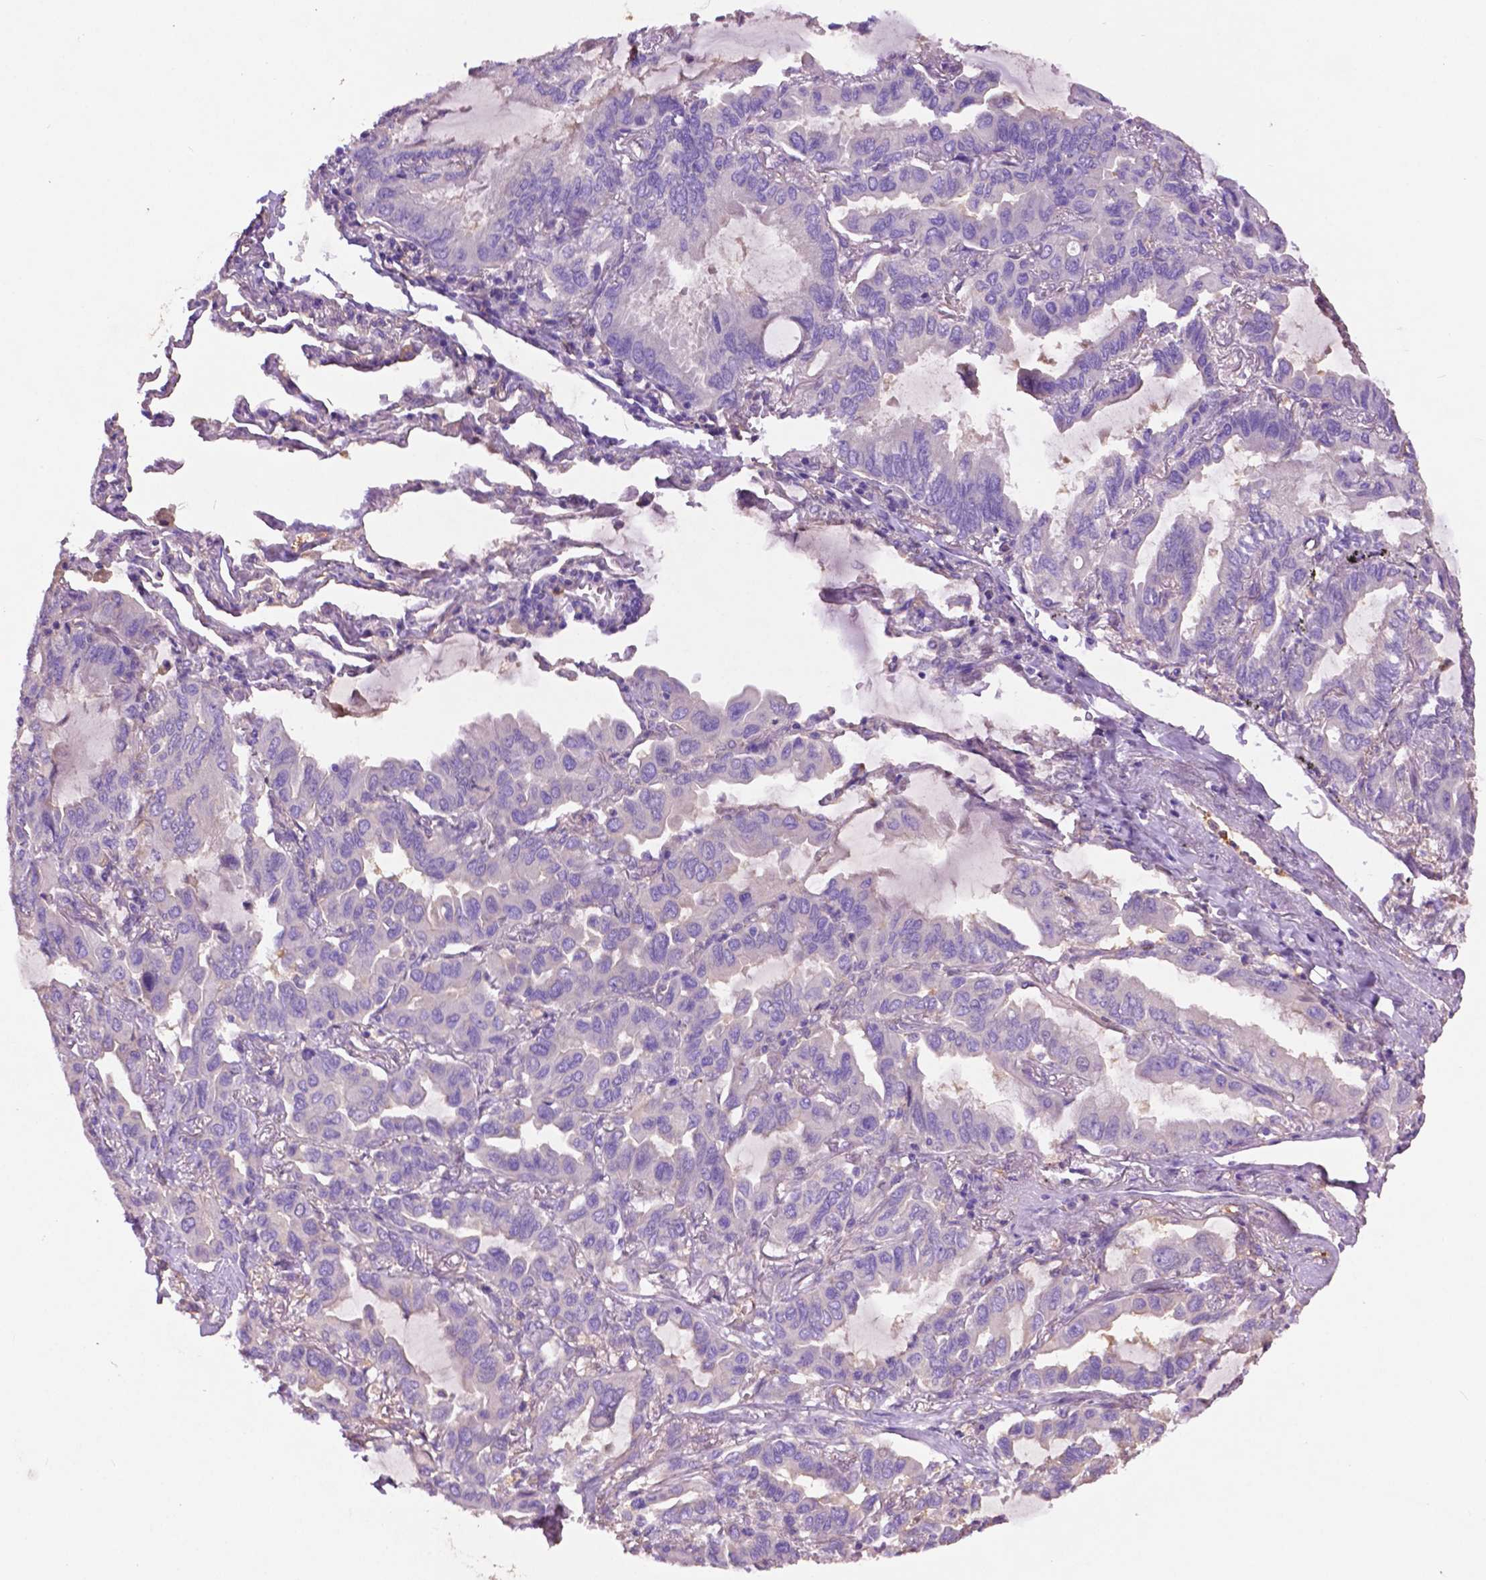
{"staining": {"intensity": "negative", "quantity": "none", "location": "none"}, "tissue": "lung cancer", "cell_type": "Tumor cells", "image_type": "cancer", "snomed": [{"axis": "morphology", "description": "Adenocarcinoma, NOS"}, {"axis": "topography", "description": "Lung"}], "caption": "Immunohistochemistry (IHC) histopathology image of human lung cancer stained for a protein (brown), which displays no positivity in tumor cells. Brightfield microscopy of immunohistochemistry (IHC) stained with DAB (brown) and hematoxylin (blue), captured at high magnification.", "gene": "GDPD5", "patient": {"sex": "male", "age": 64}}